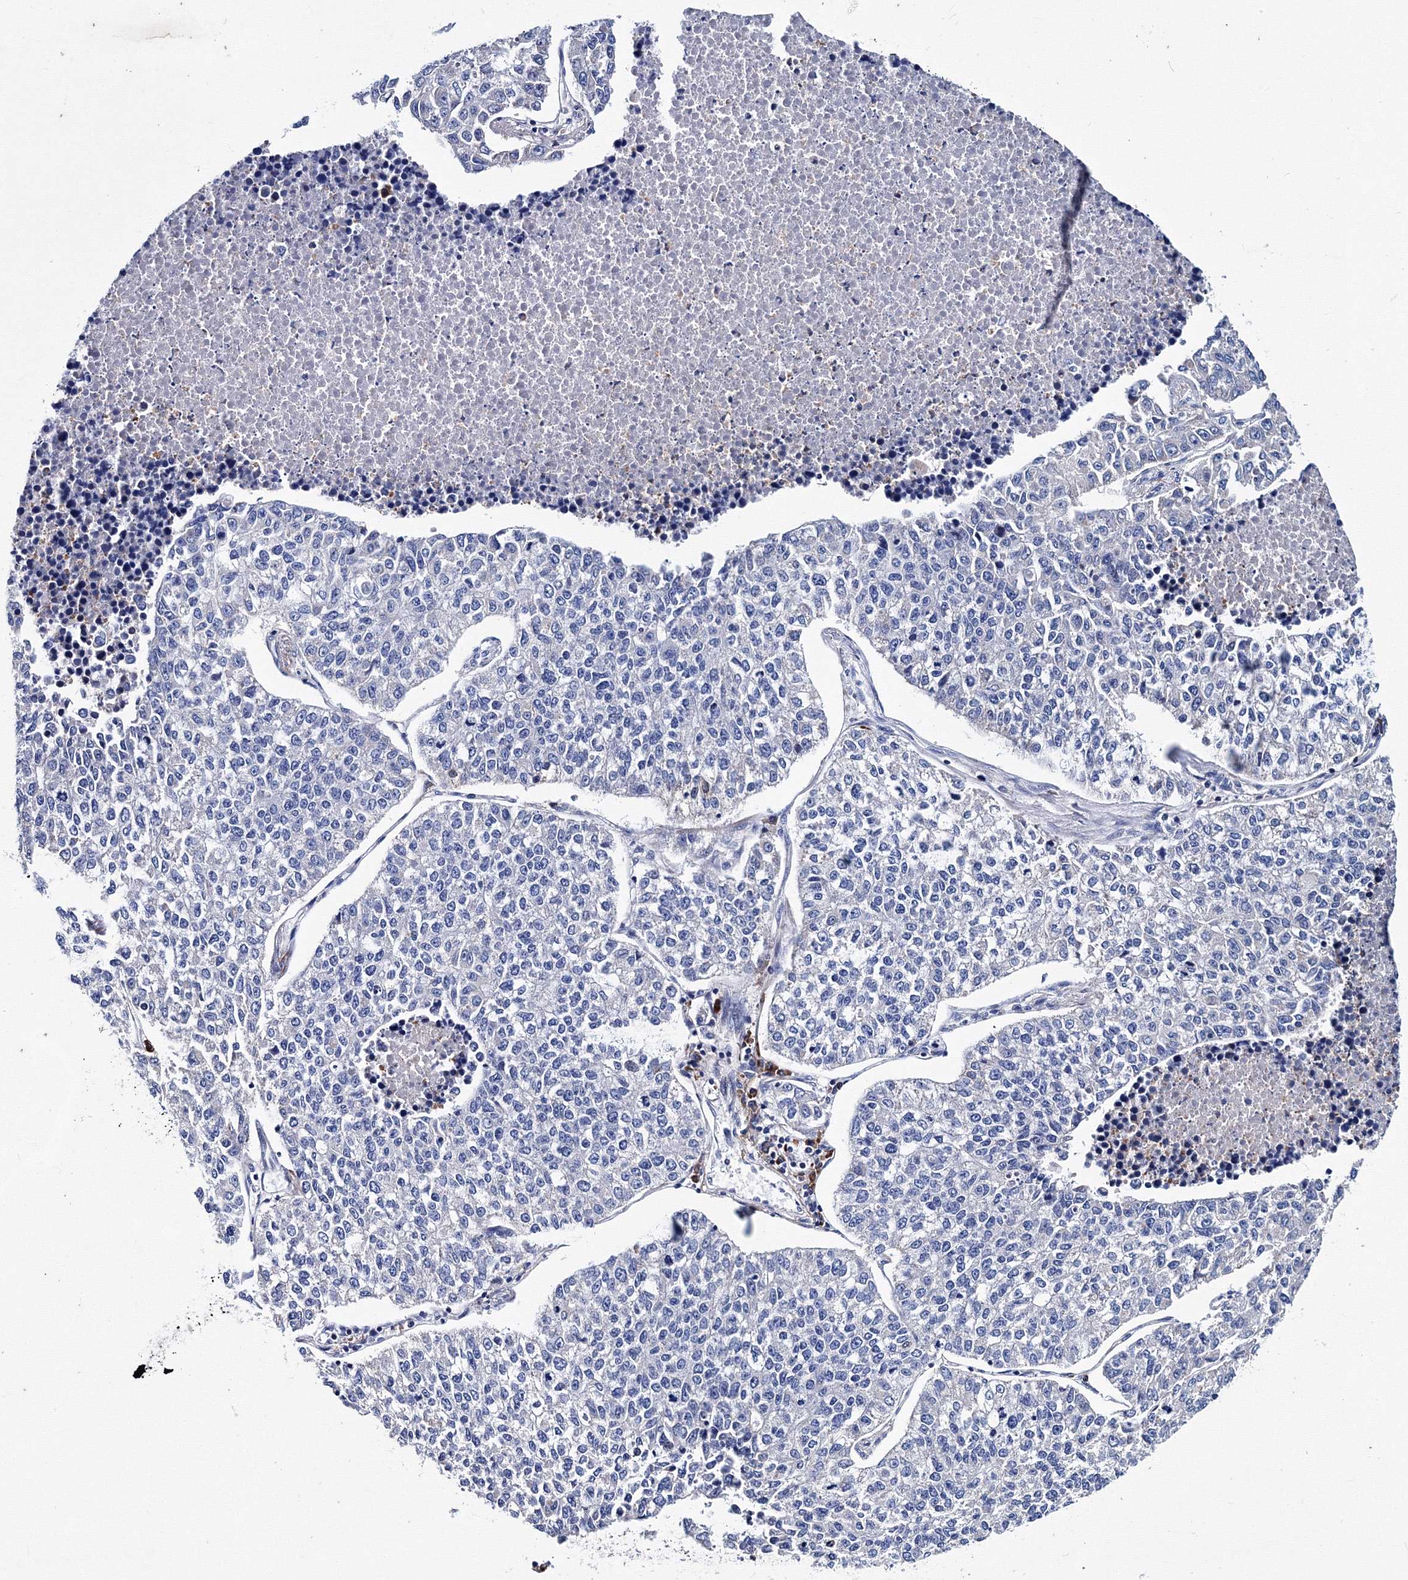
{"staining": {"intensity": "negative", "quantity": "none", "location": "none"}, "tissue": "lung cancer", "cell_type": "Tumor cells", "image_type": "cancer", "snomed": [{"axis": "morphology", "description": "Adenocarcinoma, NOS"}, {"axis": "topography", "description": "Lung"}], "caption": "This is an immunohistochemistry histopathology image of human lung cancer. There is no expression in tumor cells.", "gene": "TRPM2", "patient": {"sex": "male", "age": 49}}